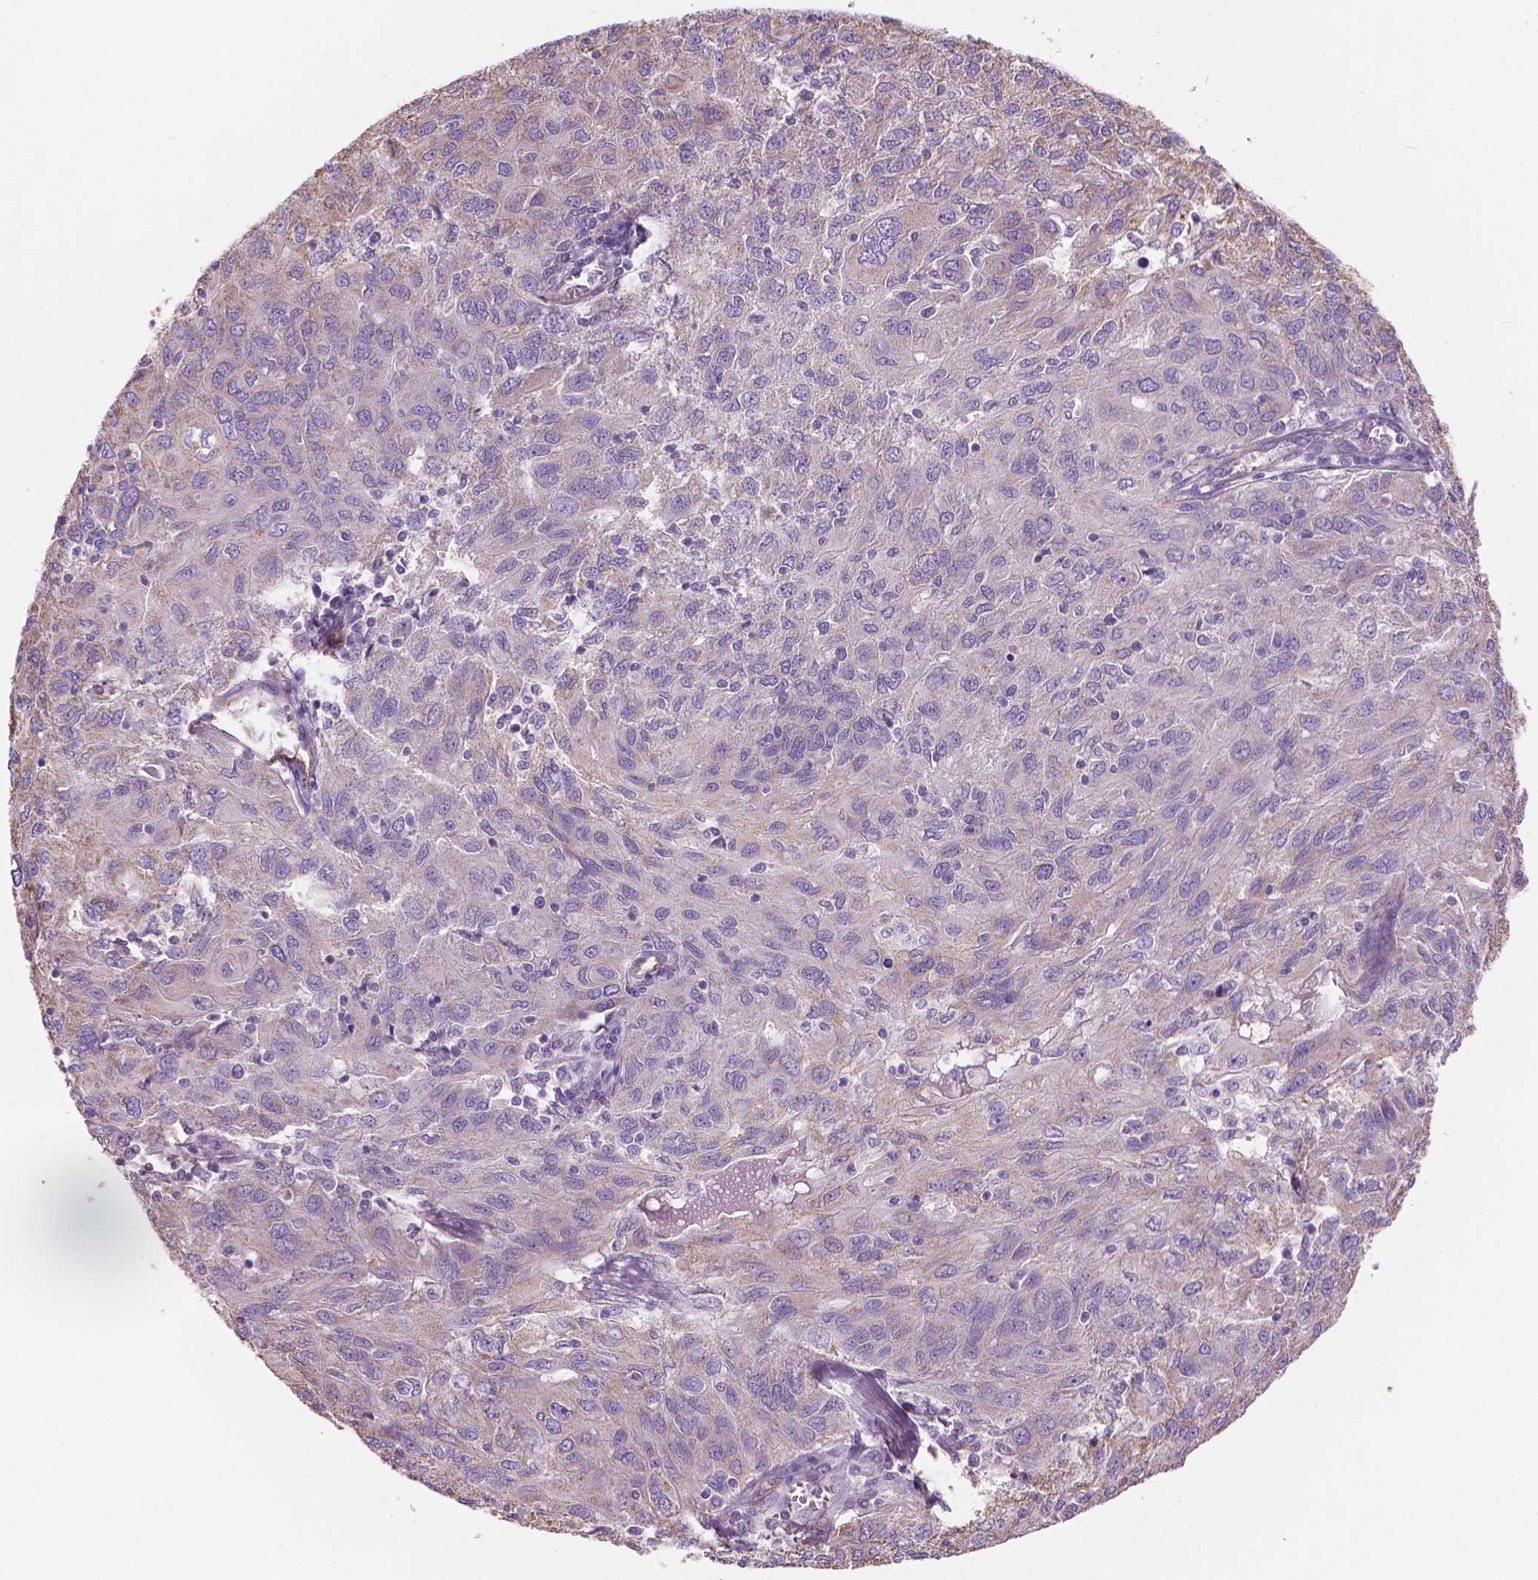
{"staining": {"intensity": "weak", "quantity": "<25%", "location": "cytoplasmic/membranous"}, "tissue": "ovarian cancer", "cell_type": "Tumor cells", "image_type": "cancer", "snomed": [{"axis": "morphology", "description": "Carcinoma, endometroid"}, {"axis": "topography", "description": "Ovary"}], "caption": "High magnification brightfield microscopy of ovarian endometroid carcinoma stained with DAB (brown) and counterstained with hematoxylin (blue): tumor cells show no significant expression.", "gene": "TTC29", "patient": {"sex": "female", "age": 50}}